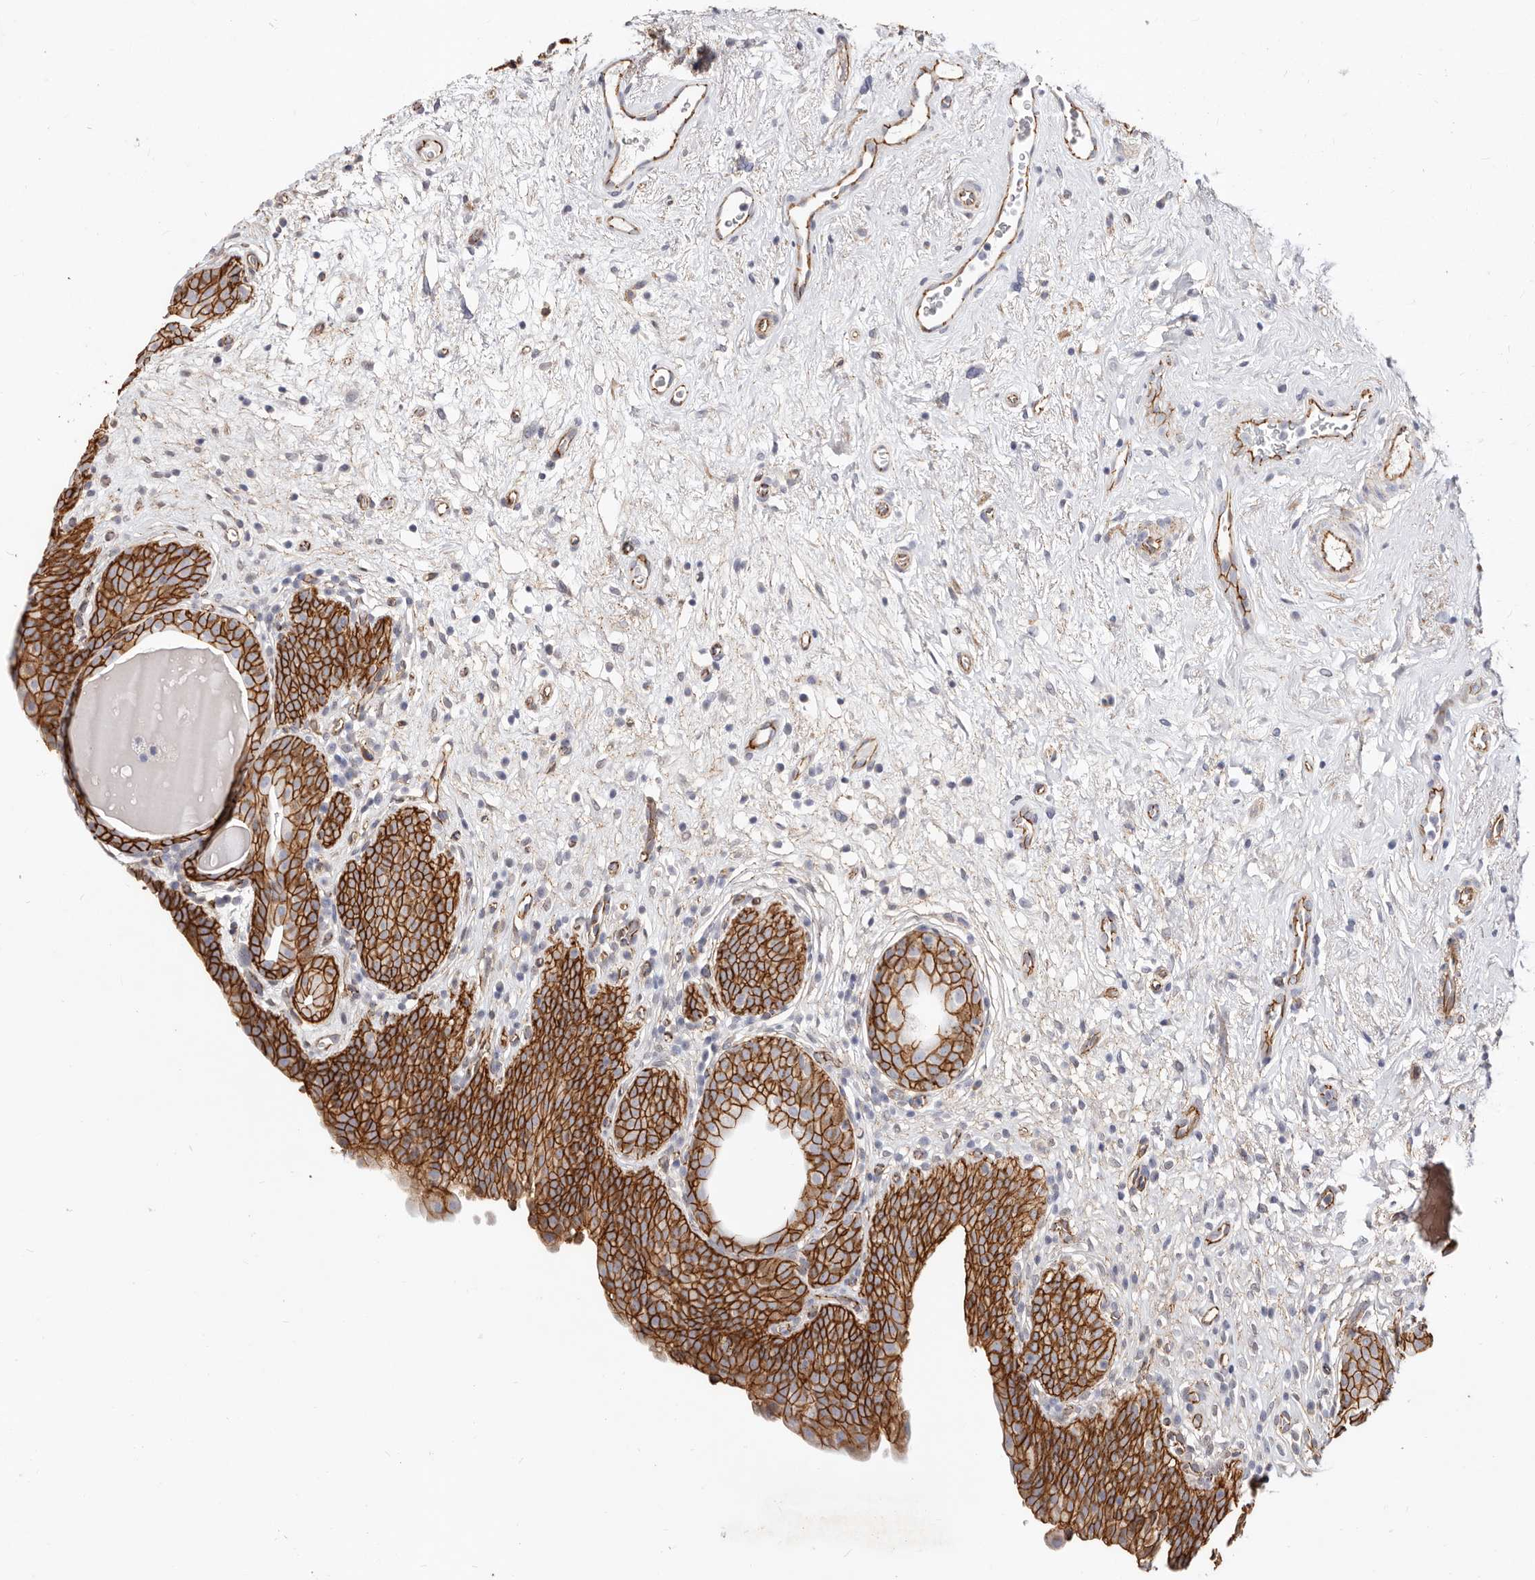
{"staining": {"intensity": "strong", "quantity": ">75%", "location": "cytoplasmic/membranous"}, "tissue": "urinary bladder", "cell_type": "Urothelial cells", "image_type": "normal", "snomed": [{"axis": "morphology", "description": "Normal tissue, NOS"}, {"axis": "topography", "description": "Urinary bladder"}], "caption": "IHC of benign urinary bladder shows high levels of strong cytoplasmic/membranous expression in approximately >75% of urothelial cells.", "gene": "CTNNB1", "patient": {"sex": "male", "age": 83}}